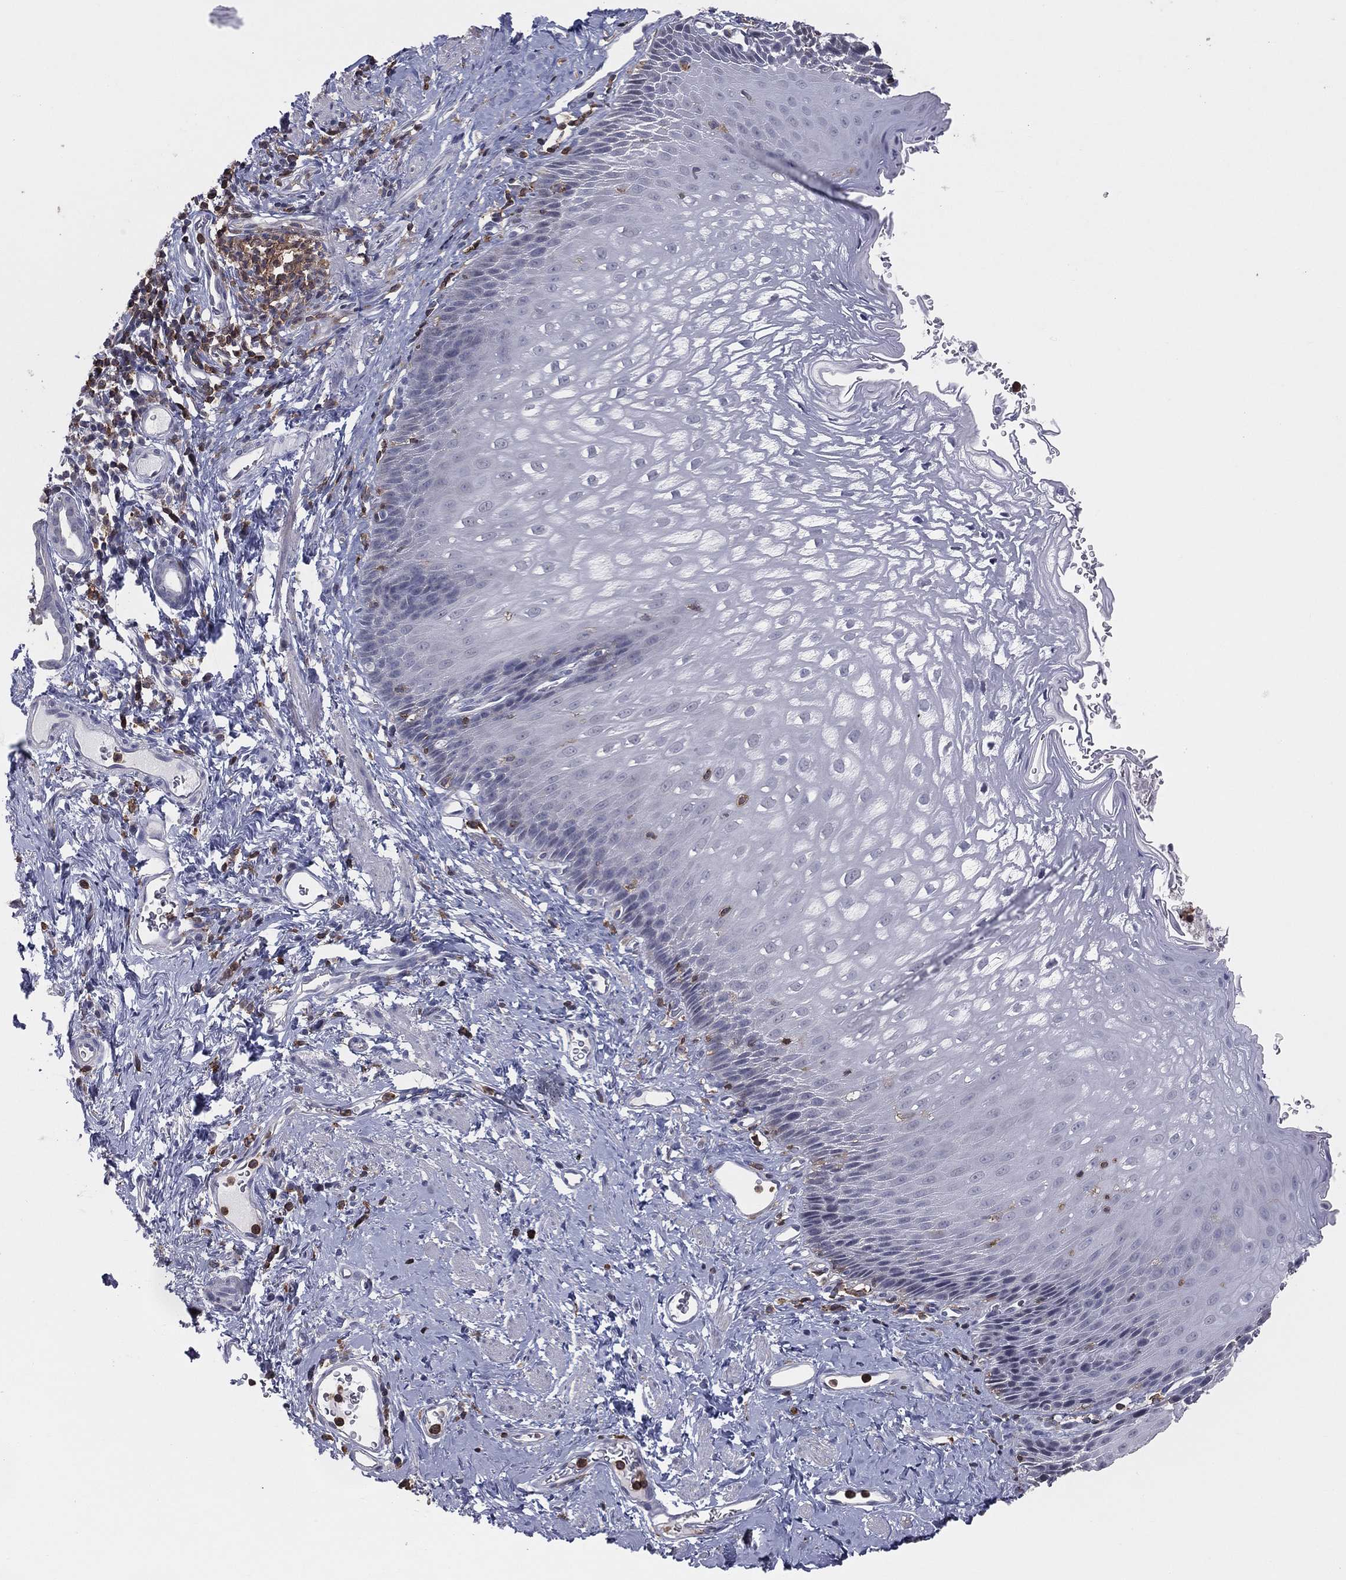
{"staining": {"intensity": "negative", "quantity": "none", "location": "none"}, "tissue": "esophagus", "cell_type": "Squamous epithelial cells", "image_type": "normal", "snomed": [{"axis": "morphology", "description": "Normal tissue, NOS"}, {"axis": "topography", "description": "Esophagus"}], "caption": "Protein analysis of benign esophagus exhibits no significant positivity in squamous epithelial cells.", "gene": "PSTPIP1", "patient": {"sex": "male", "age": 64}}